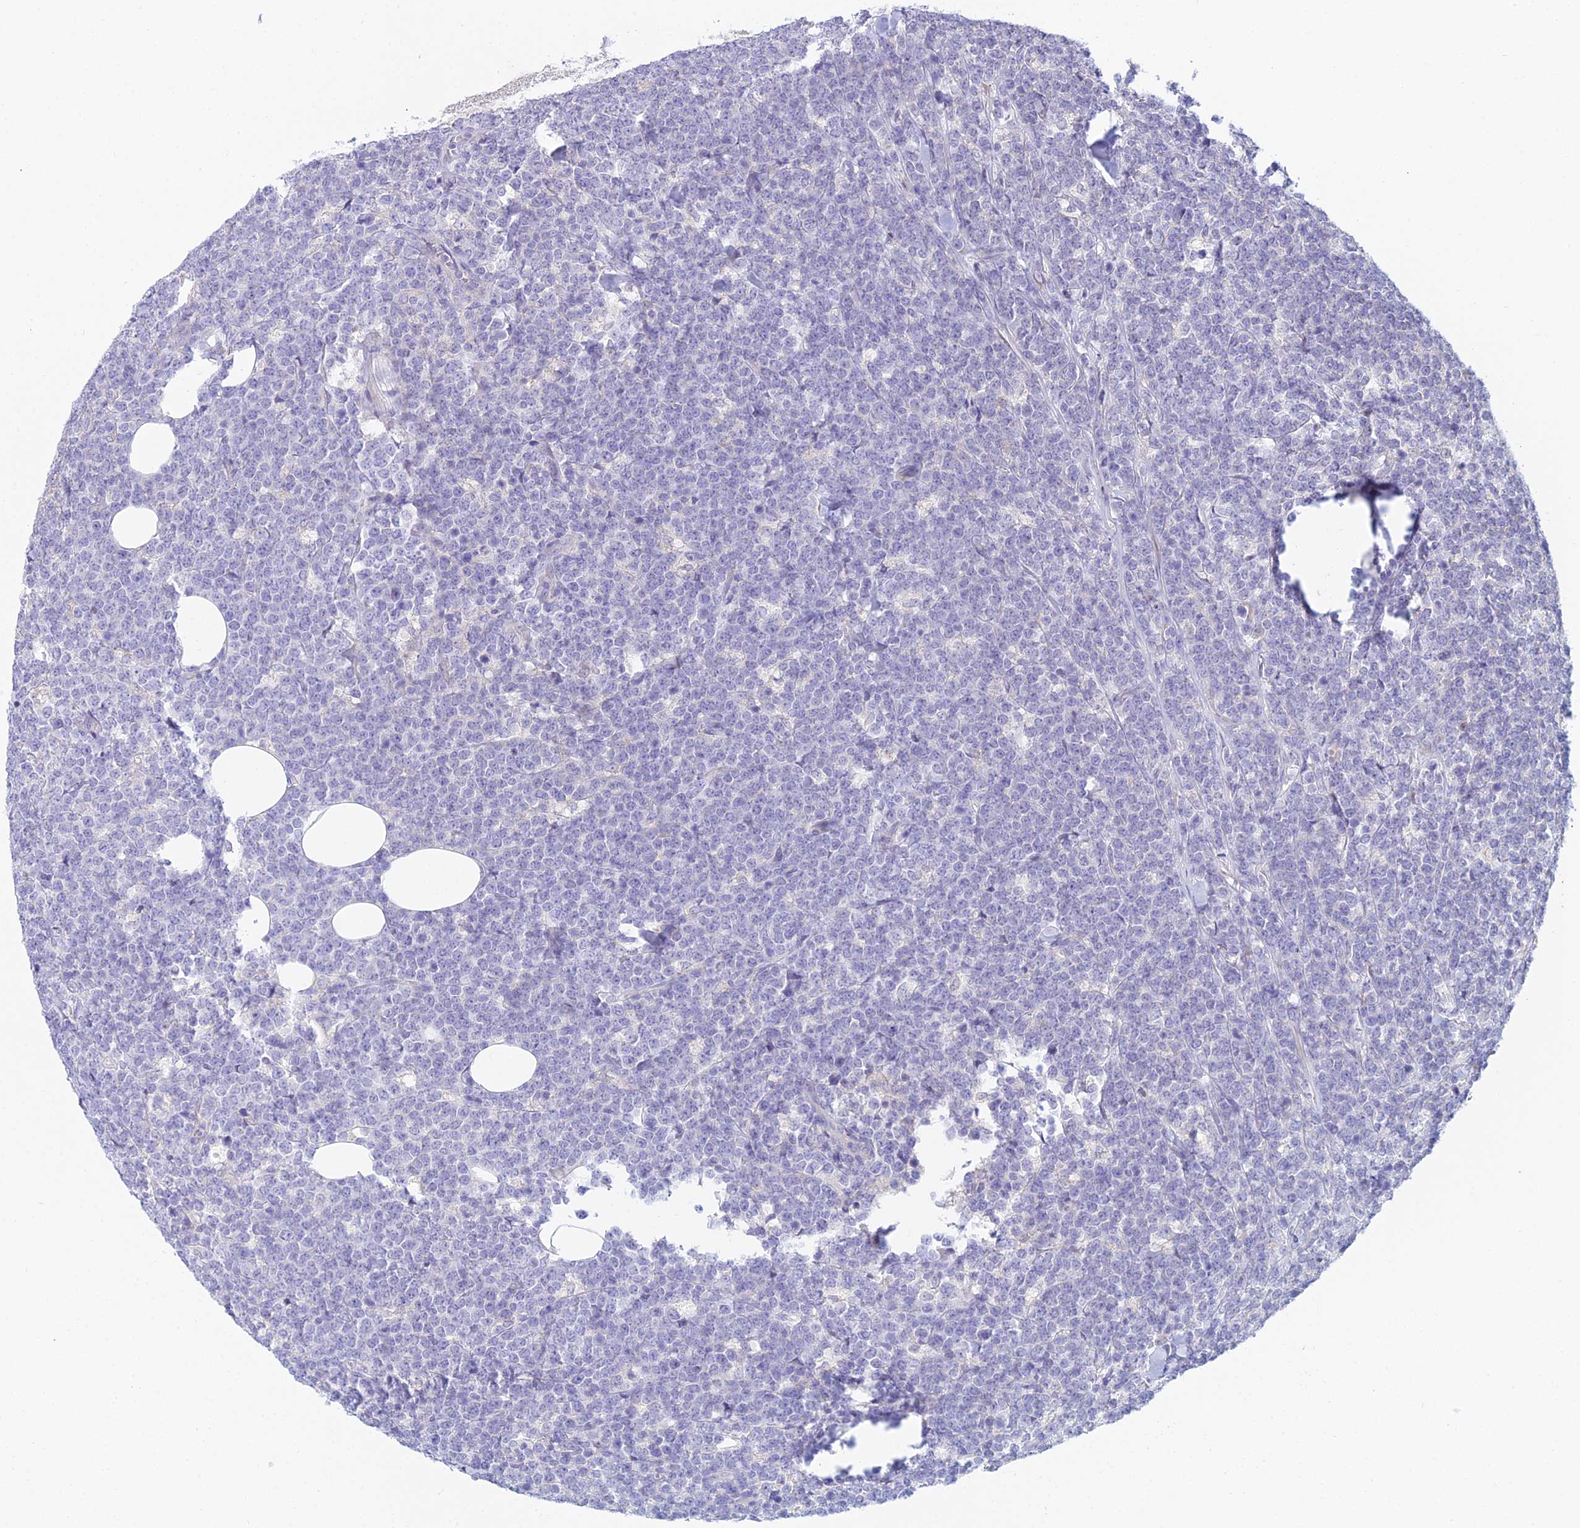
{"staining": {"intensity": "negative", "quantity": "none", "location": "none"}, "tissue": "lymphoma", "cell_type": "Tumor cells", "image_type": "cancer", "snomed": [{"axis": "morphology", "description": "Malignant lymphoma, non-Hodgkin's type, High grade"}, {"axis": "topography", "description": "Small intestine"}], "caption": "High magnification brightfield microscopy of malignant lymphoma, non-Hodgkin's type (high-grade) stained with DAB (brown) and counterstained with hematoxylin (blue): tumor cells show no significant positivity. (Brightfield microscopy of DAB (3,3'-diaminobenzidine) immunohistochemistry at high magnification).", "gene": "CFAP206", "patient": {"sex": "male", "age": 8}}